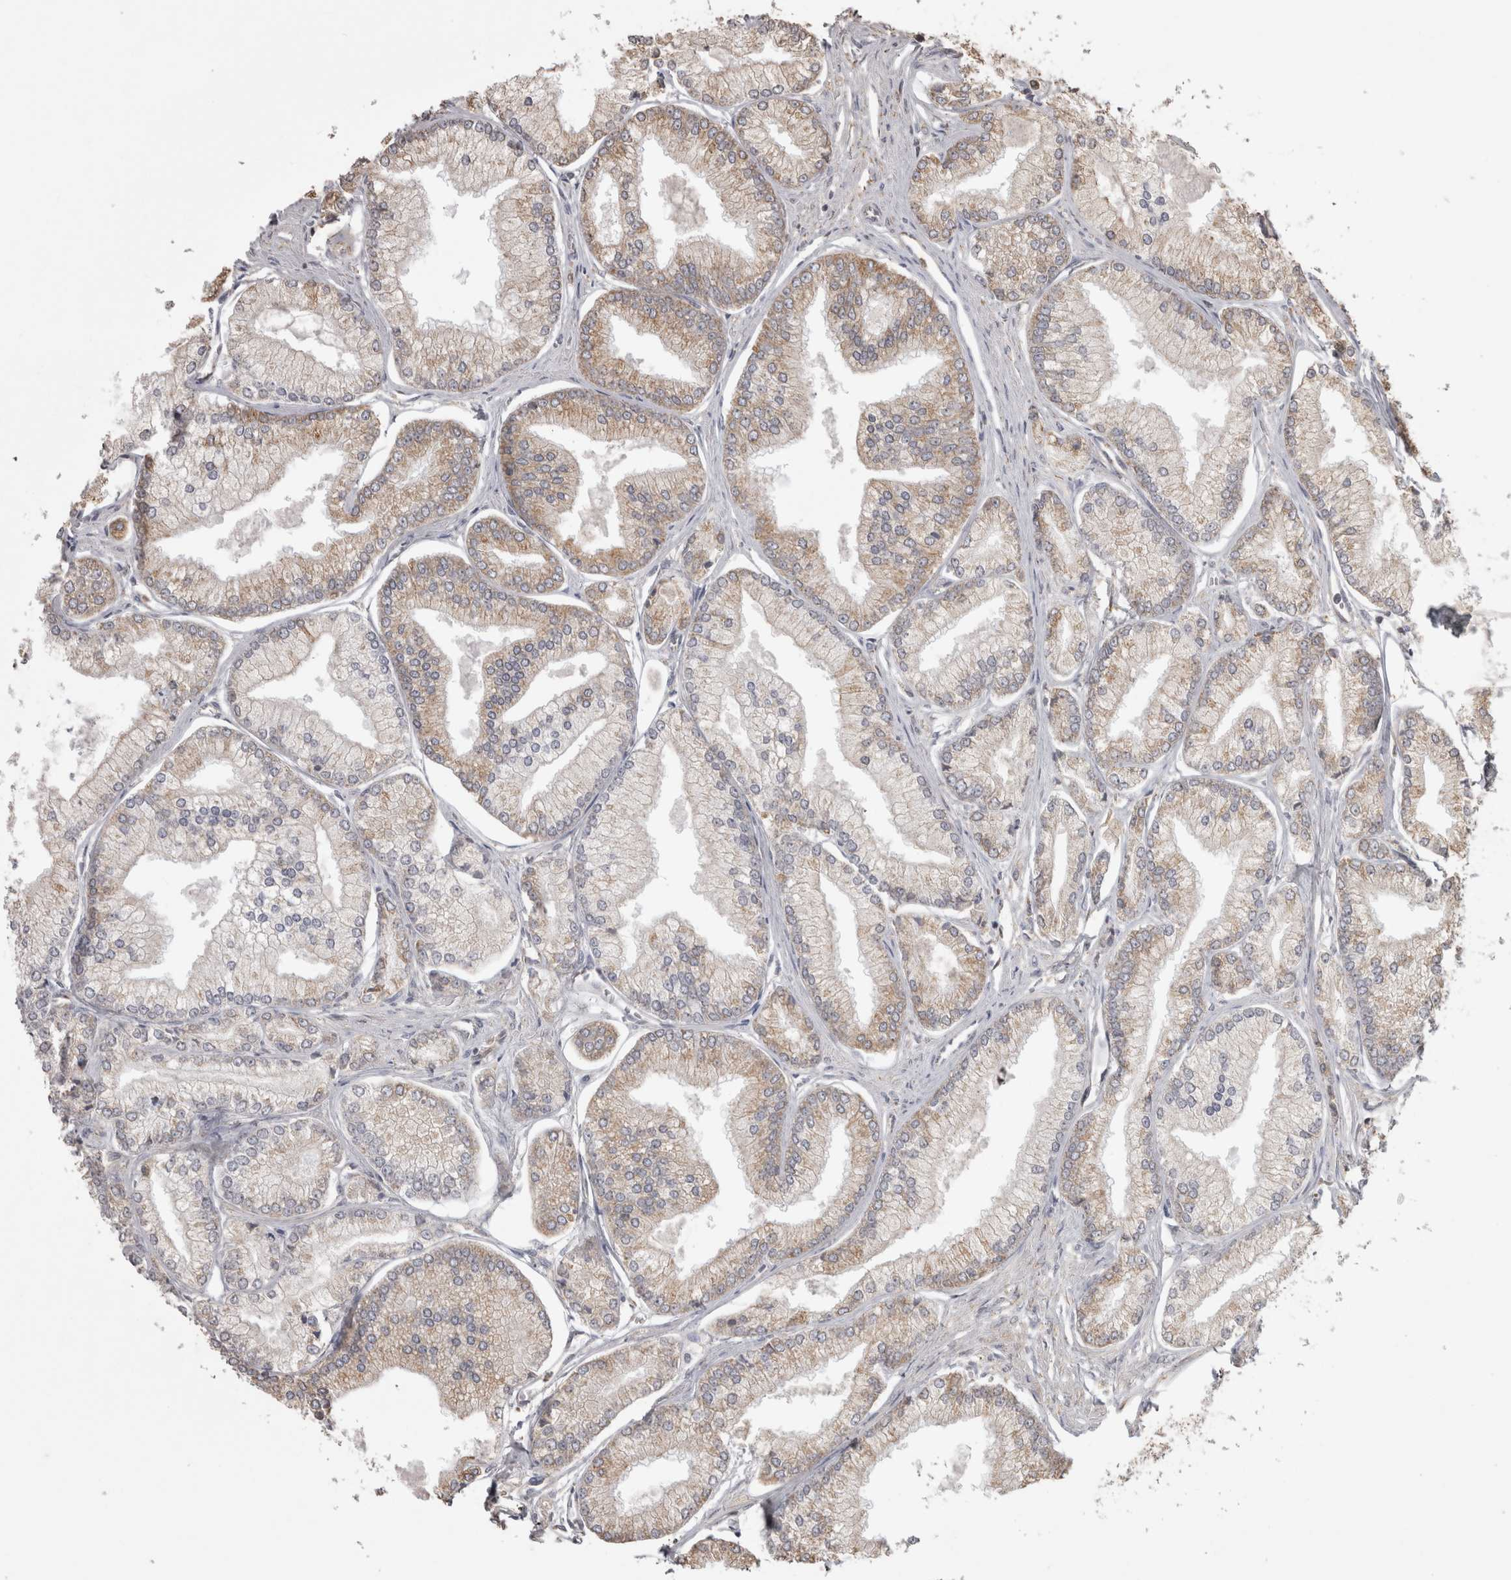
{"staining": {"intensity": "weak", "quantity": "25%-75%", "location": "cytoplasmic/membranous"}, "tissue": "prostate cancer", "cell_type": "Tumor cells", "image_type": "cancer", "snomed": [{"axis": "morphology", "description": "Adenocarcinoma, Low grade"}, {"axis": "topography", "description": "Prostate"}], "caption": "A low amount of weak cytoplasmic/membranous positivity is present in approximately 25%-75% of tumor cells in low-grade adenocarcinoma (prostate) tissue.", "gene": "PON2", "patient": {"sex": "male", "age": 52}}